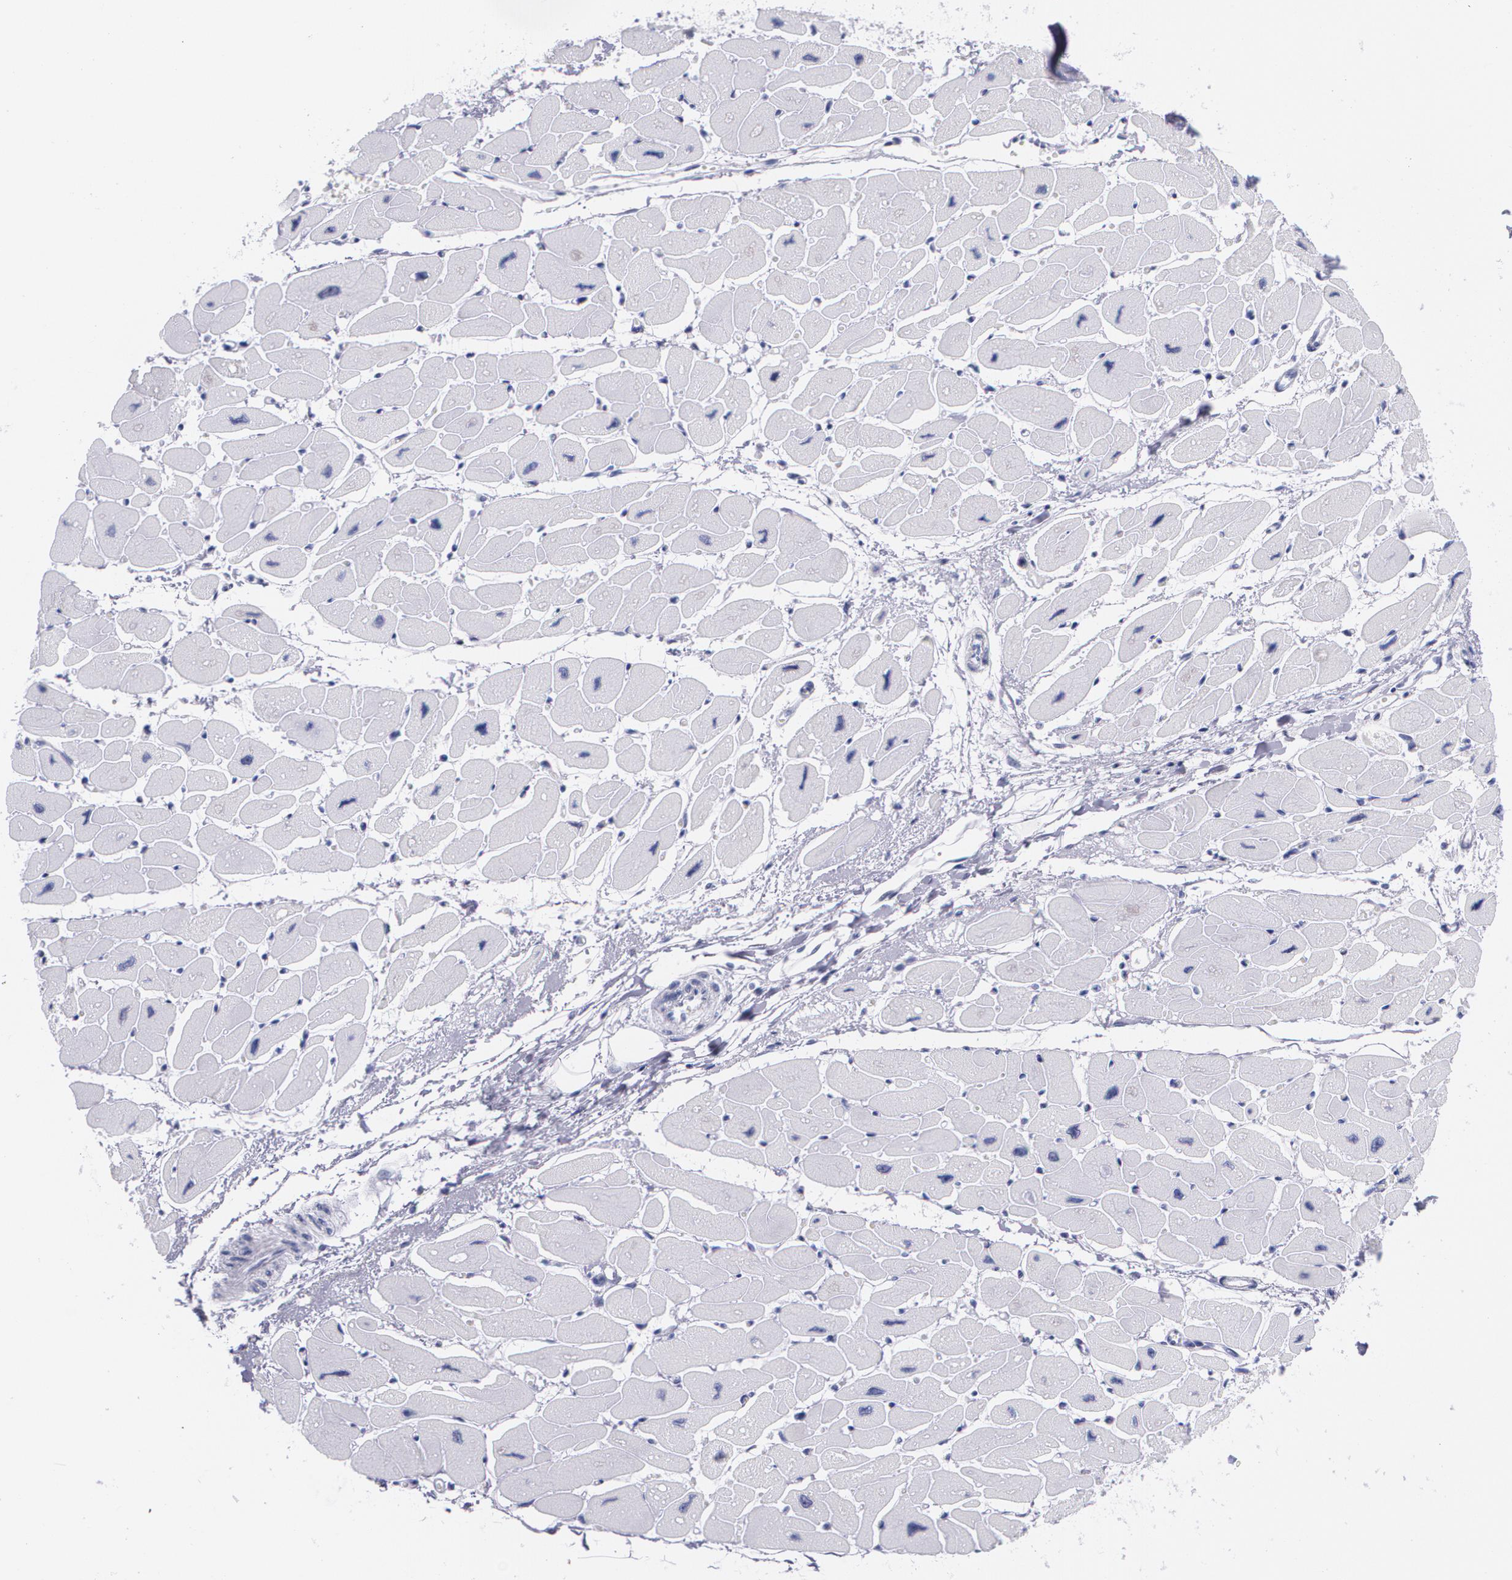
{"staining": {"intensity": "negative", "quantity": "none", "location": "none"}, "tissue": "heart muscle", "cell_type": "Cardiomyocytes", "image_type": "normal", "snomed": [{"axis": "morphology", "description": "Normal tissue, NOS"}, {"axis": "topography", "description": "Heart"}], "caption": "DAB immunohistochemical staining of unremarkable human heart muscle reveals no significant staining in cardiomyocytes.", "gene": "TP53", "patient": {"sex": "female", "age": 54}}